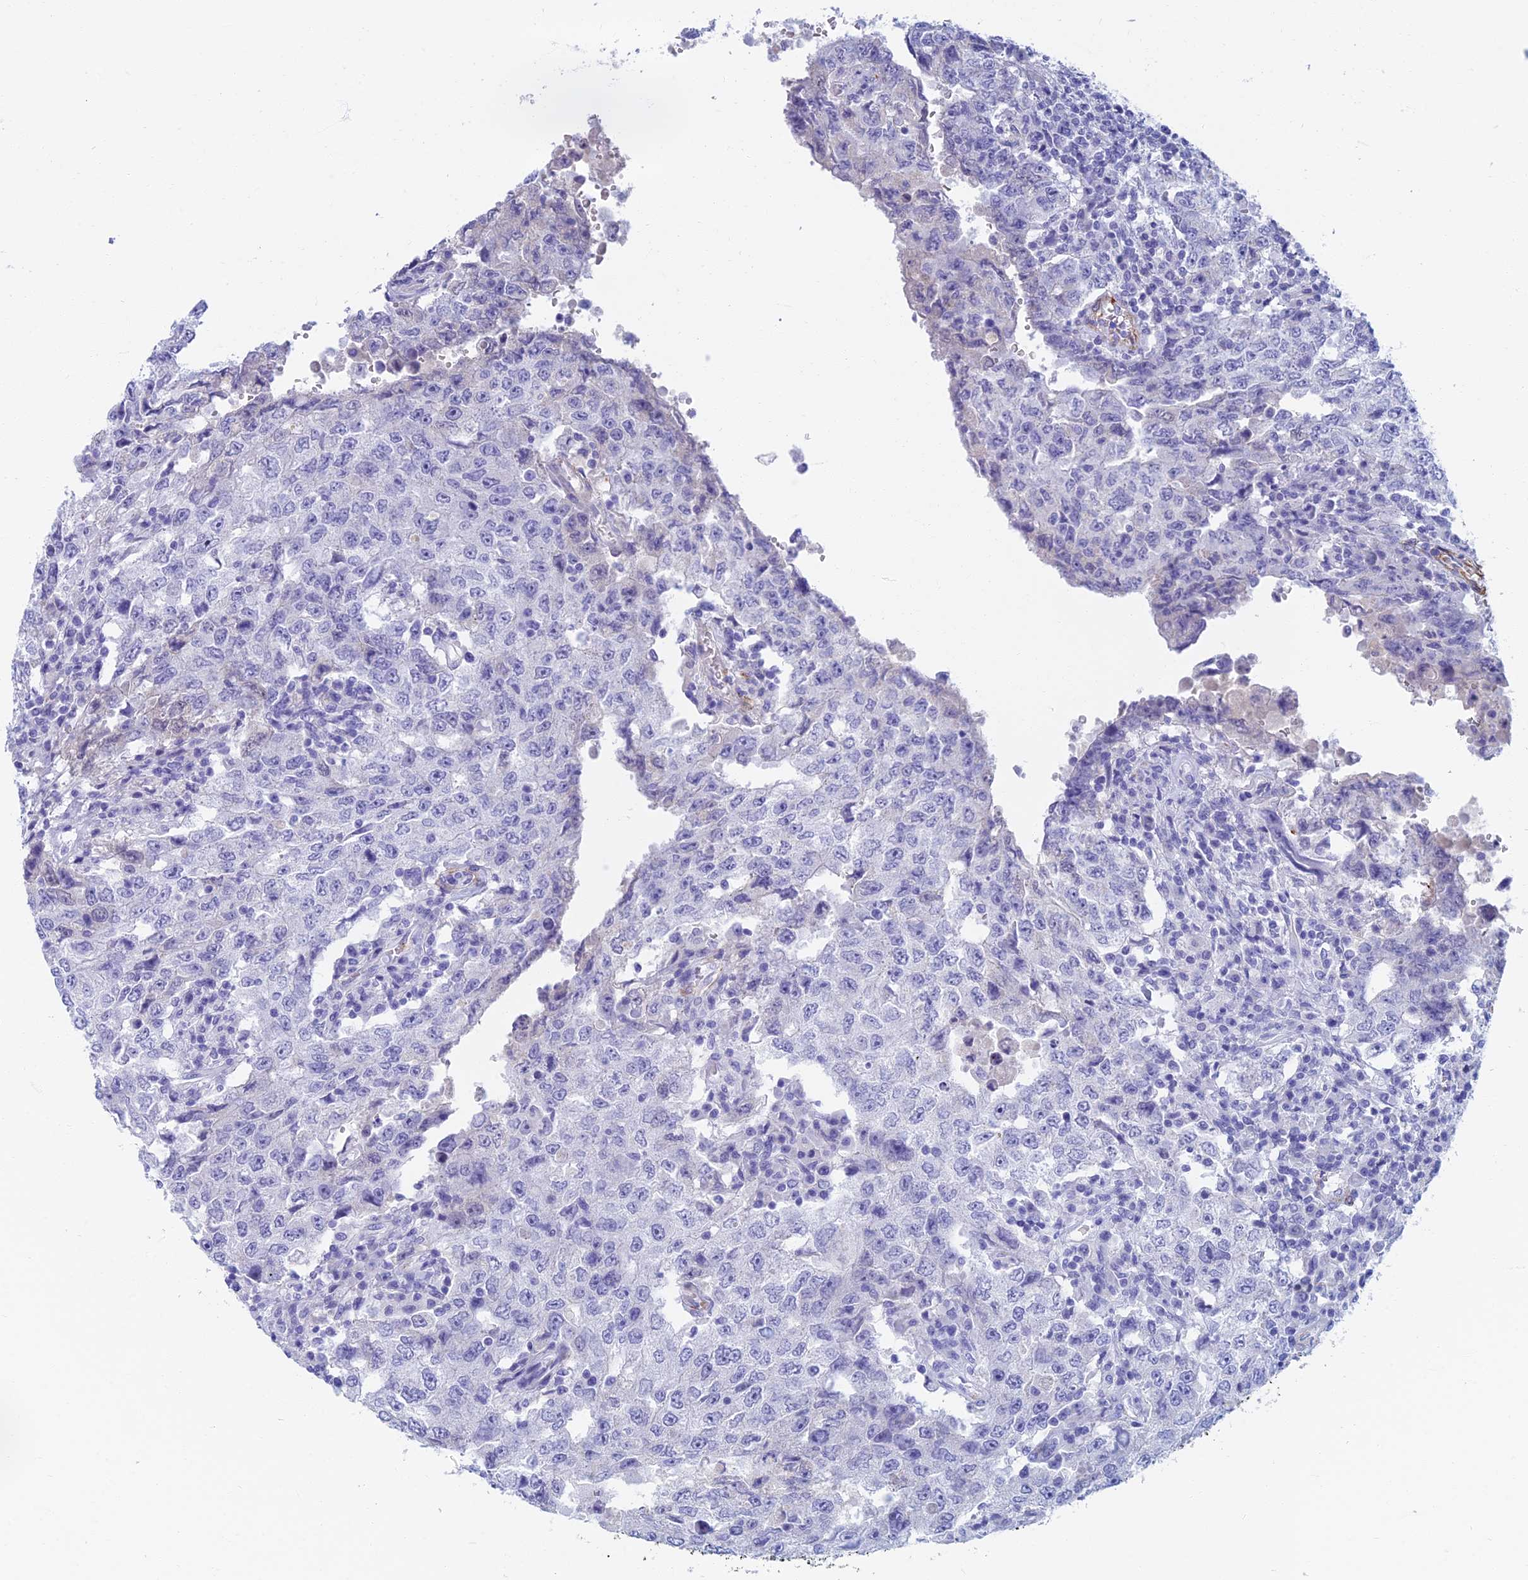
{"staining": {"intensity": "negative", "quantity": "none", "location": "none"}, "tissue": "testis cancer", "cell_type": "Tumor cells", "image_type": "cancer", "snomed": [{"axis": "morphology", "description": "Carcinoma, Embryonal, NOS"}, {"axis": "topography", "description": "Testis"}], "caption": "Tumor cells are negative for brown protein staining in testis embryonal carcinoma.", "gene": "ETFRF1", "patient": {"sex": "male", "age": 26}}